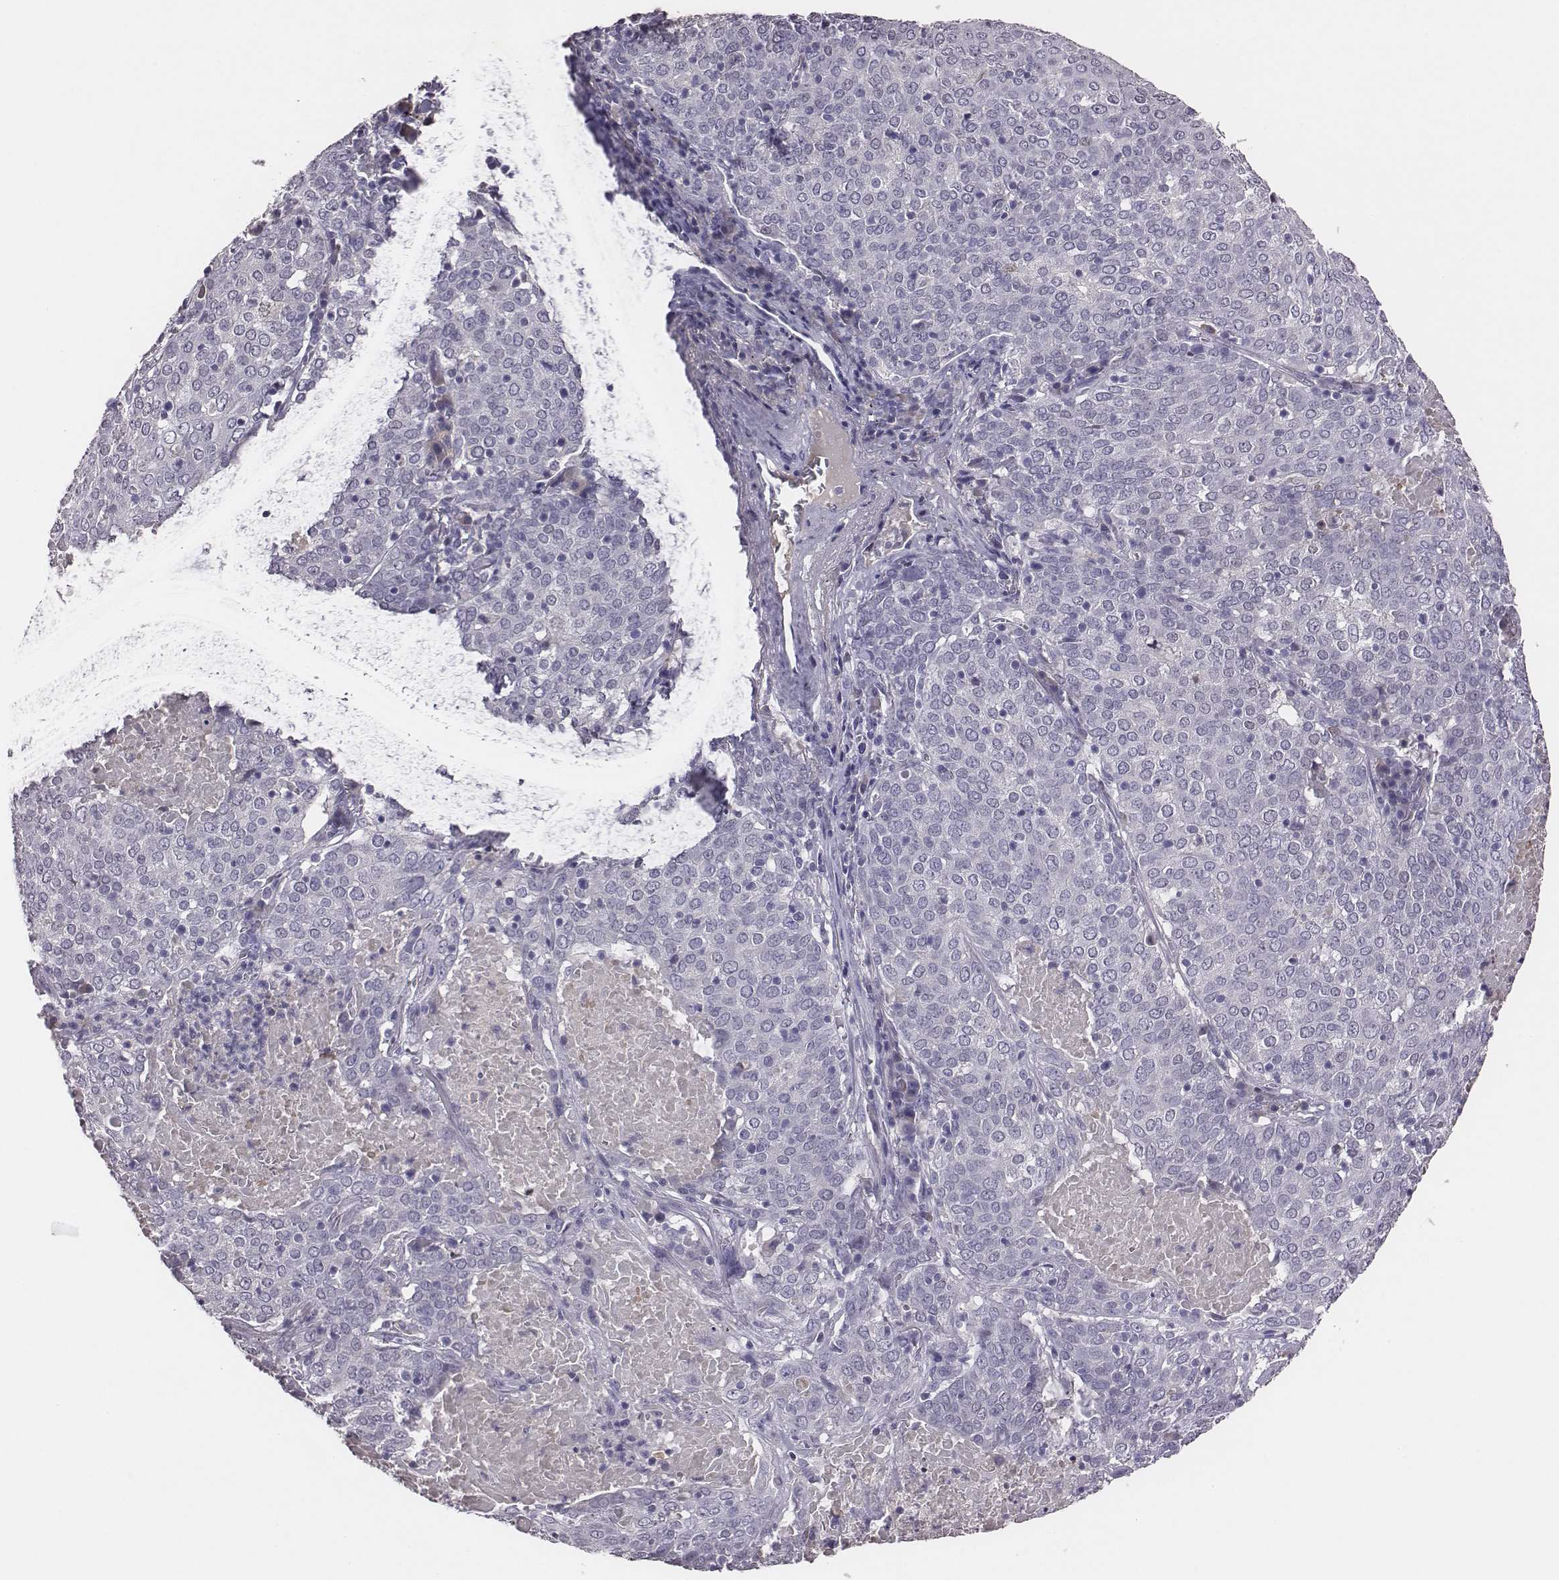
{"staining": {"intensity": "negative", "quantity": "none", "location": "none"}, "tissue": "lung cancer", "cell_type": "Tumor cells", "image_type": "cancer", "snomed": [{"axis": "morphology", "description": "Squamous cell carcinoma, NOS"}, {"axis": "topography", "description": "Lung"}], "caption": "Lung squamous cell carcinoma was stained to show a protein in brown. There is no significant positivity in tumor cells.", "gene": "EN1", "patient": {"sex": "male", "age": 82}}